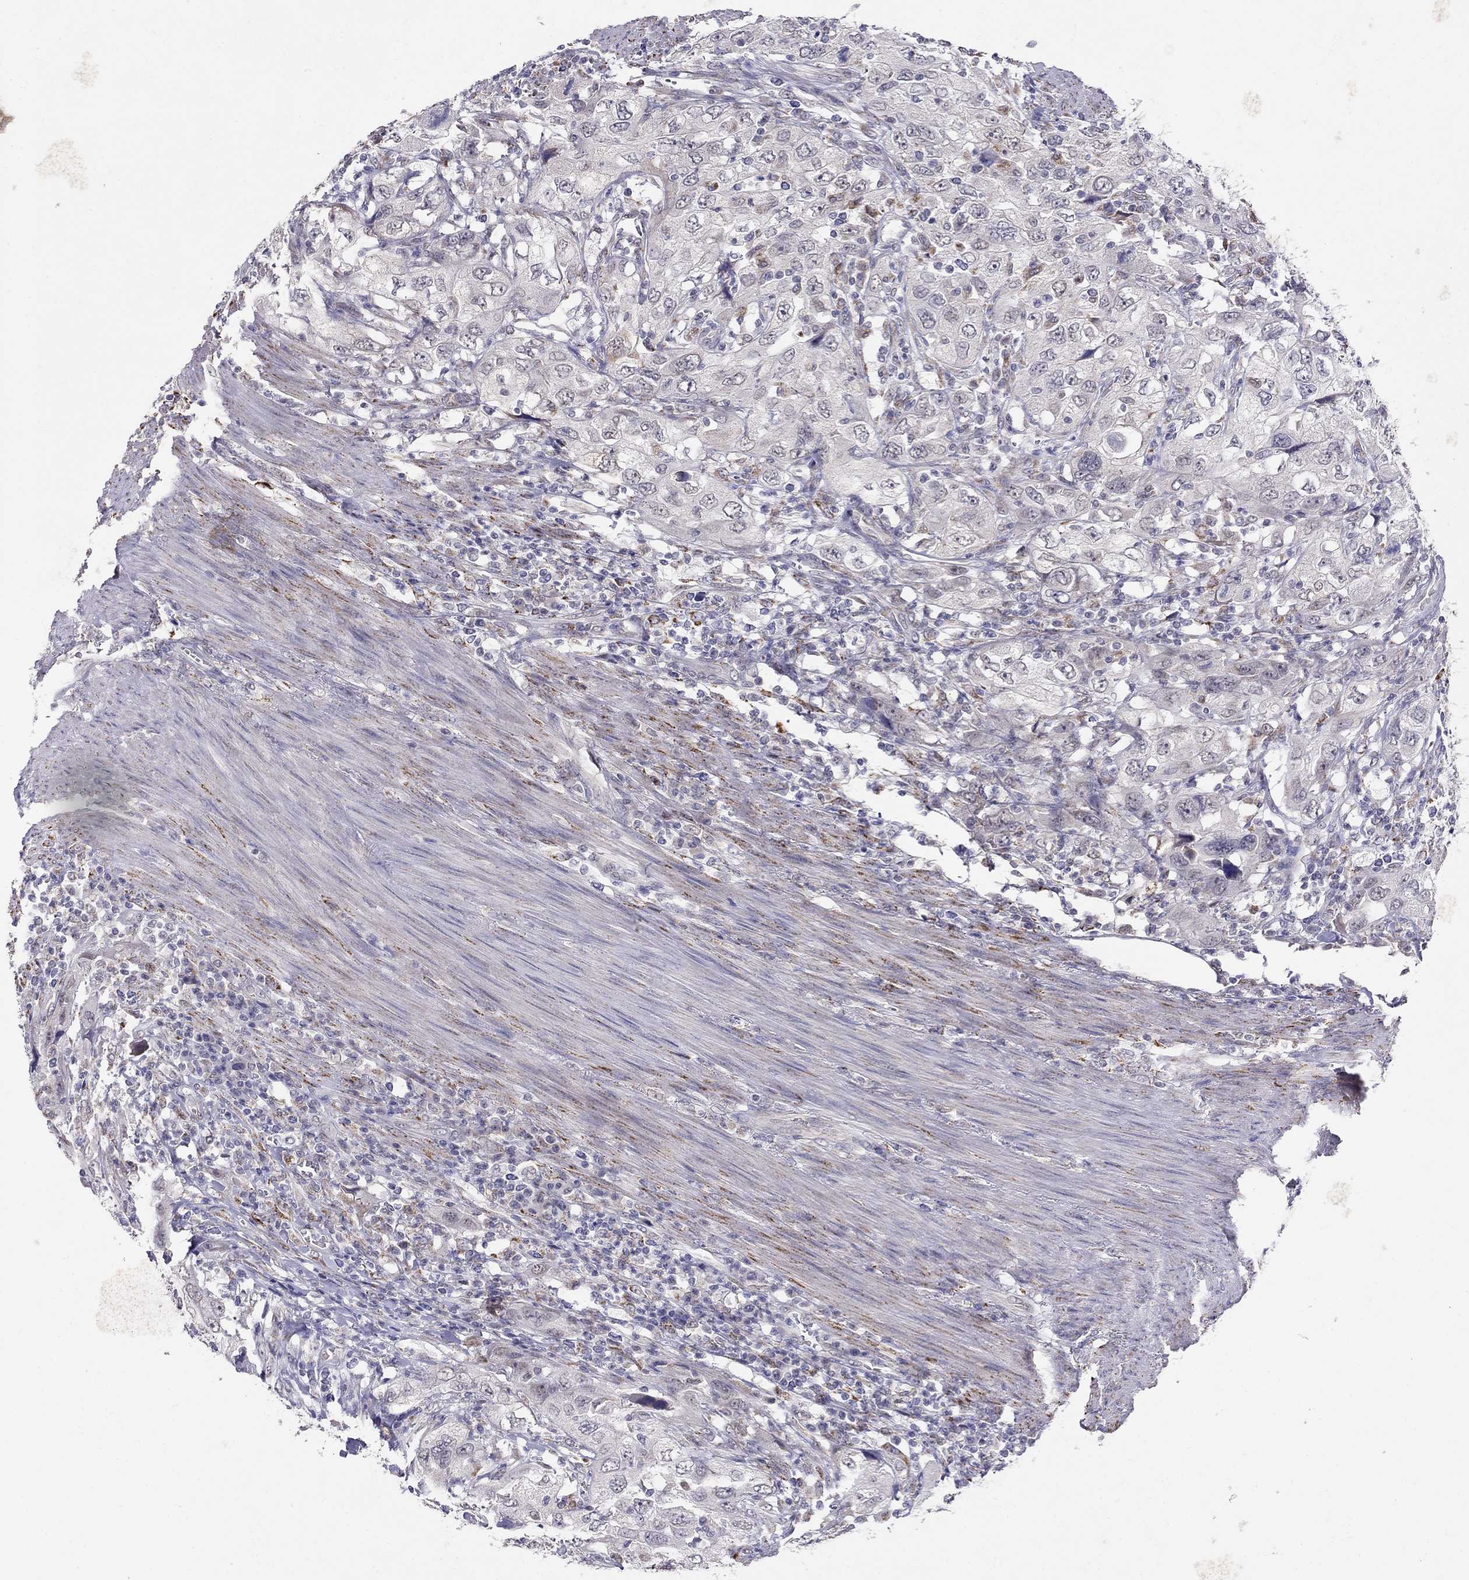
{"staining": {"intensity": "negative", "quantity": "none", "location": "none"}, "tissue": "urothelial cancer", "cell_type": "Tumor cells", "image_type": "cancer", "snomed": [{"axis": "morphology", "description": "Urothelial carcinoma, High grade"}, {"axis": "topography", "description": "Urinary bladder"}], "caption": "Immunohistochemistry of high-grade urothelial carcinoma reveals no expression in tumor cells.", "gene": "MYO3B", "patient": {"sex": "male", "age": 76}}